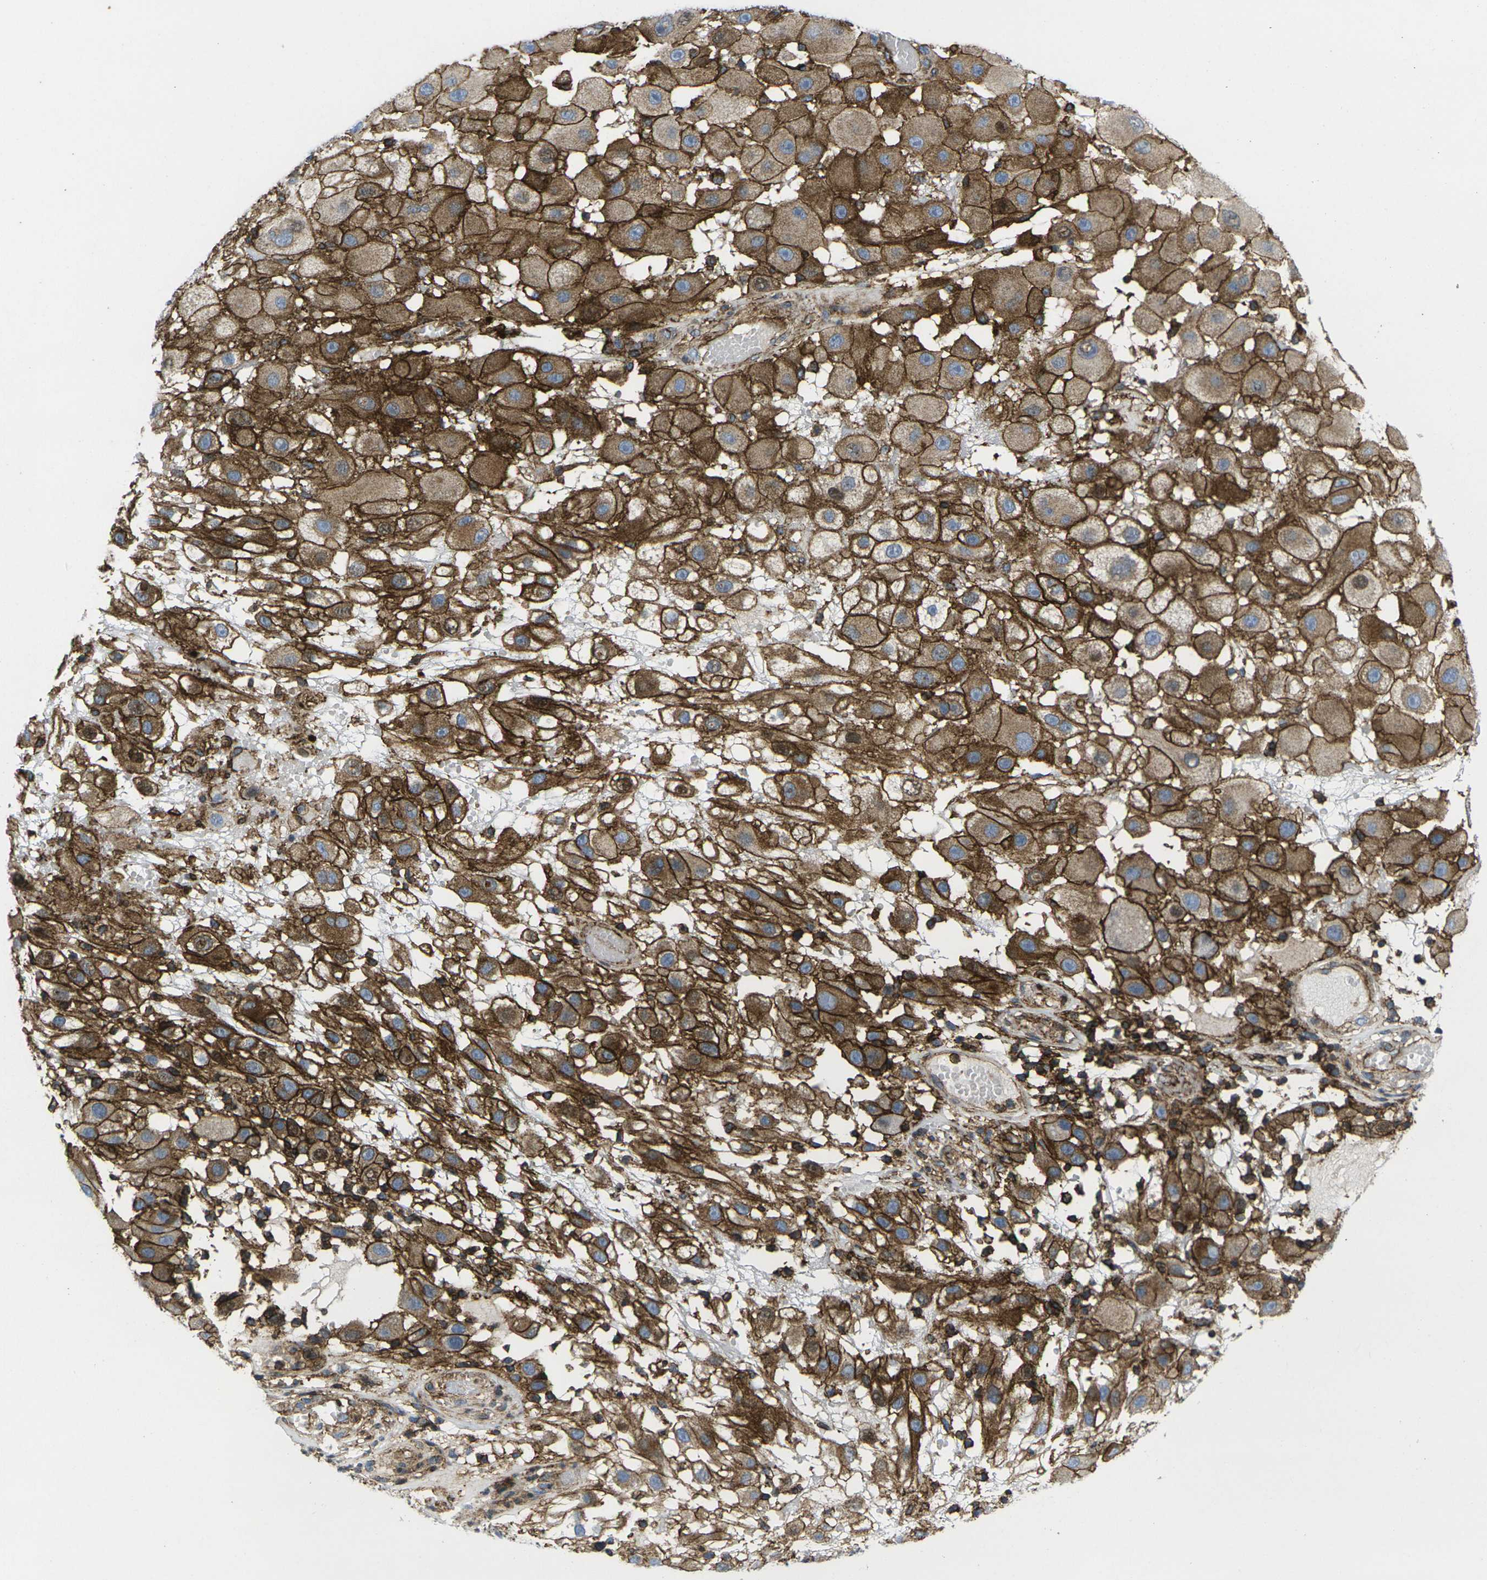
{"staining": {"intensity": "strong", "quantity": ">75%", "location": "cytoplasmic/membranous"}, "tissue": "melanoma", "cell_type": "Tumor cells", "image_type": "cancer", "snomed": [{"axis": "morphology", "description": "Malignant melanoma, NOS"}, {"axis": "topography", "description": "Skin"}], "caption": "A histopathology image of human malignant melanoma stained for a protein demonstrates strong cytoplasmic/membranous brown staining in tumor cells.", "gene": "IQGAP1", "patient": {"sex": "female", "age": 81}}